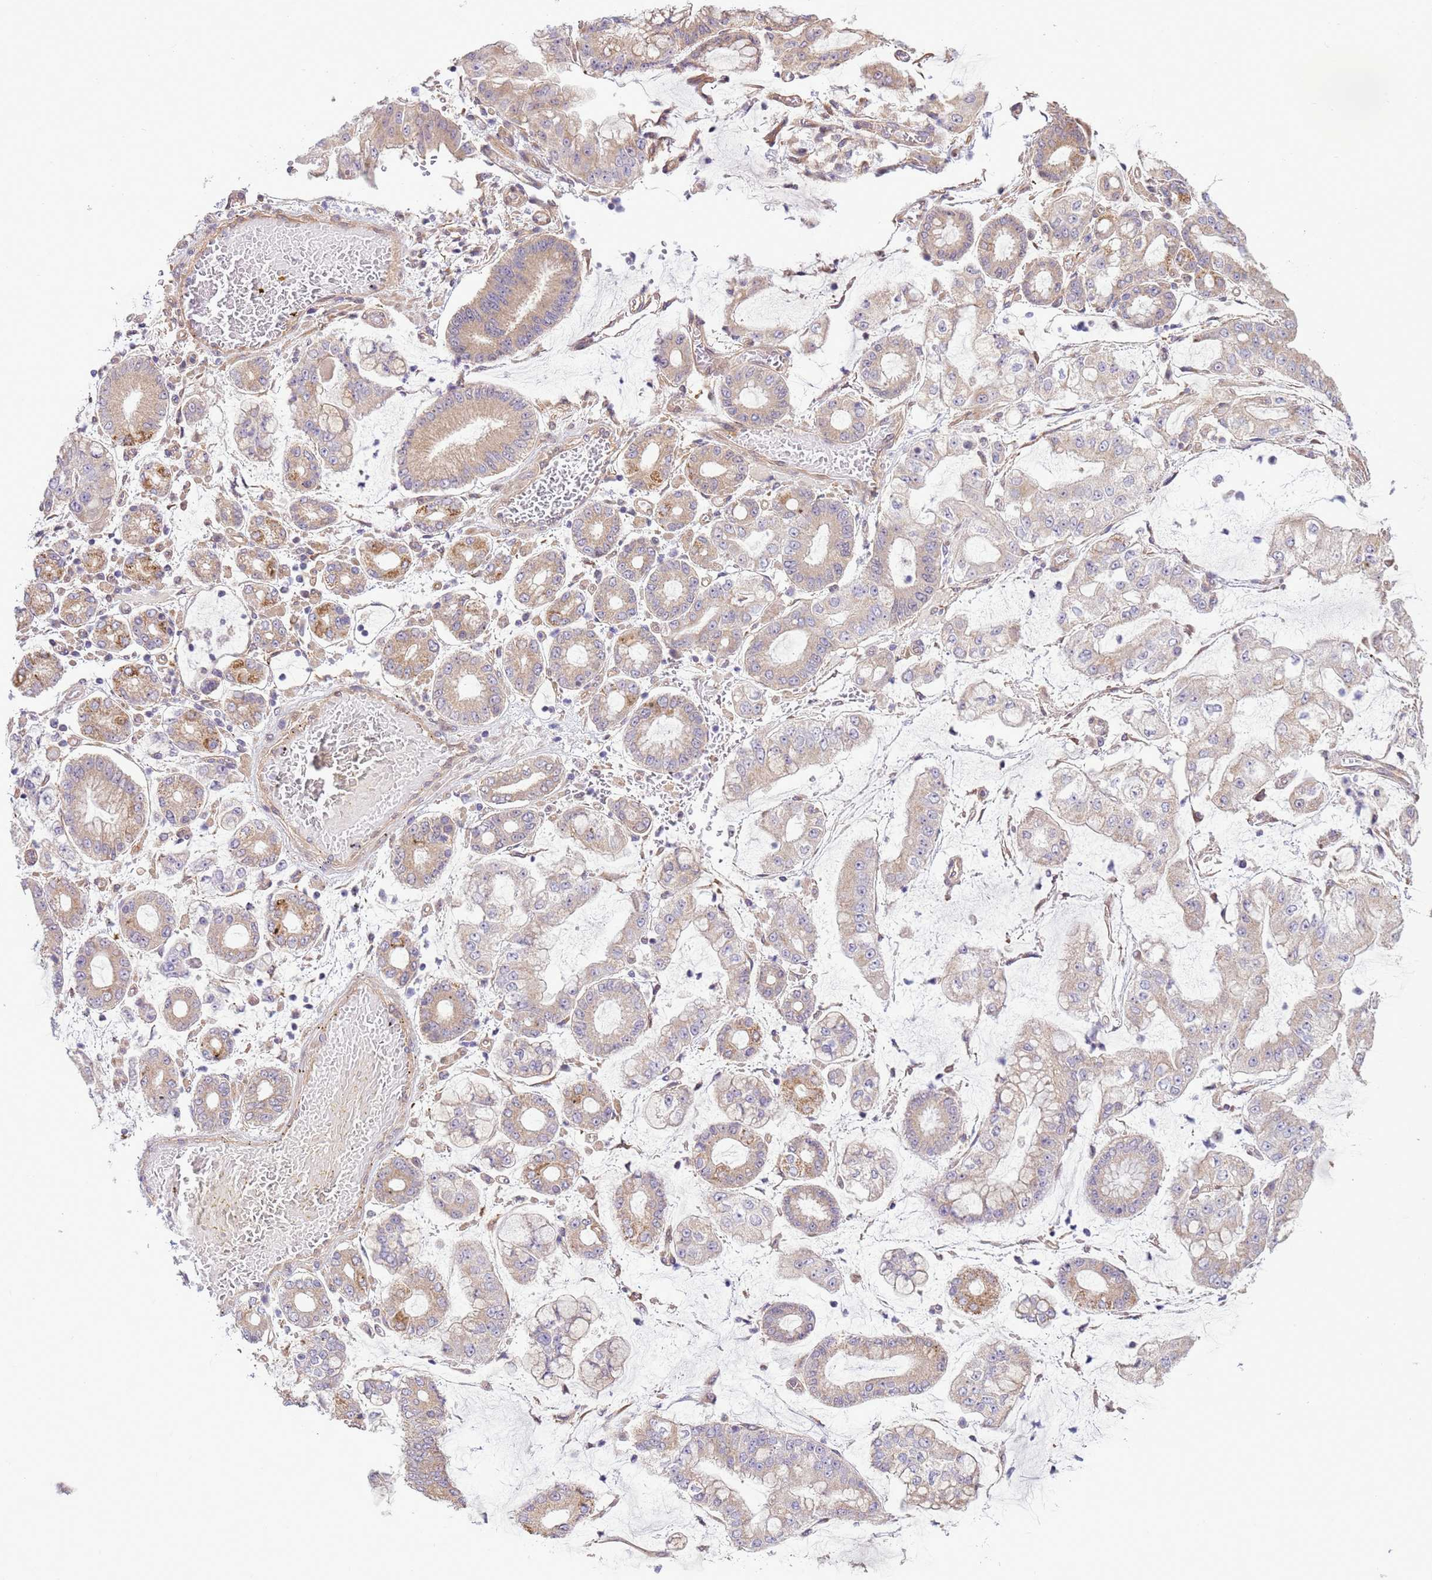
{"staining": {"intensity": "moderate", "quantity": "<25%", "location": "cytoplasmic/membranous"}, "tissue": "stomach cancer", "cell_type": "Tumor cells", "image_type": "cancer", "snomed": [{"axis": "morphology", "description": "Adenocarcinoma, NOS"}, {"axis": "topography", "description": "Stomach"}], "caption": "Brown immunohistochemical staining in human stomach cancer (adenocarcinoma) displays moderate cytoplasmic/membranous staining in about <25% of tumor cells.", "gene": "SCARA3", "patient": {"sex": "male", "age": 76}}